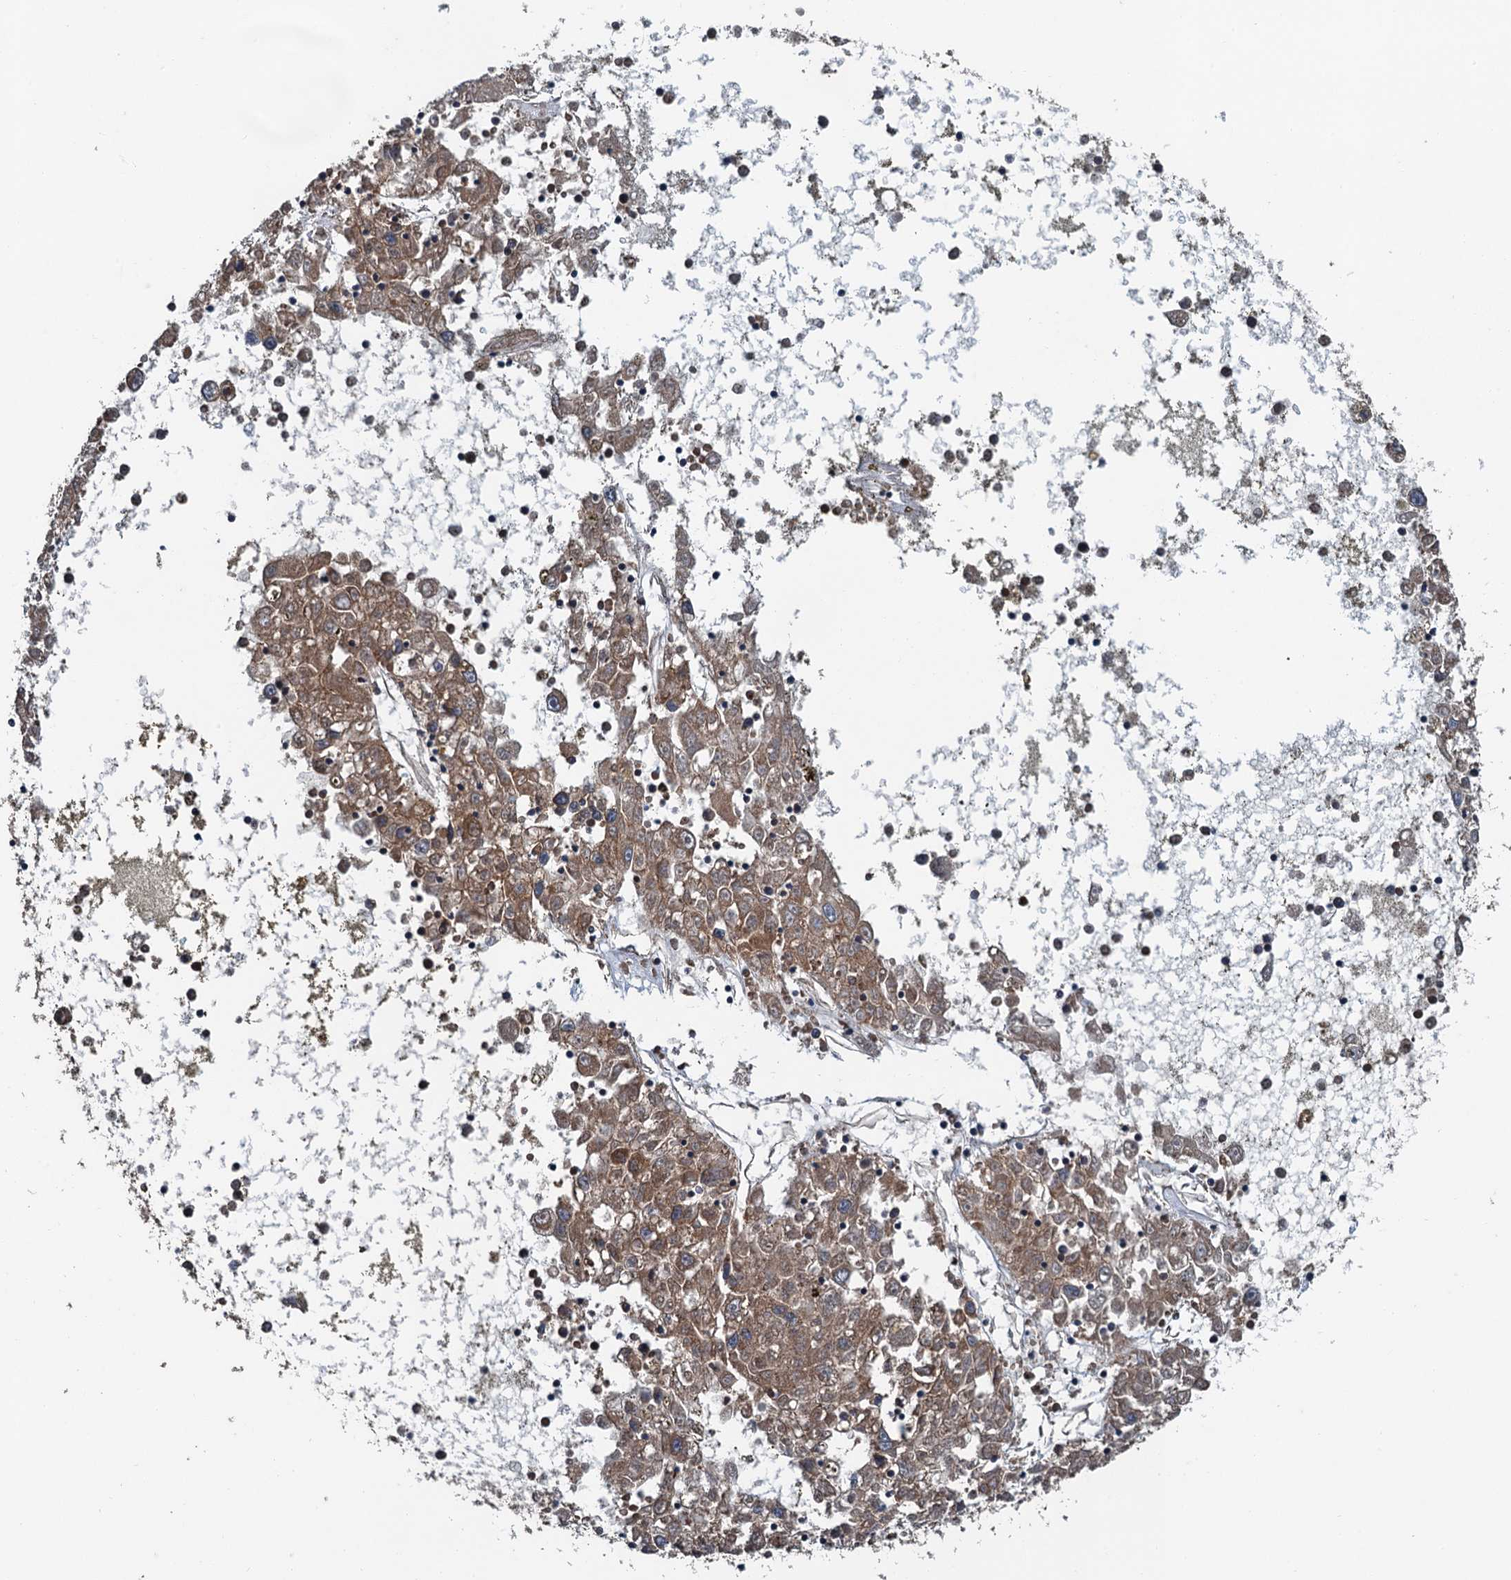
{"staining": {"intensity": "moderate", "quantity": ">75%", "location": "cytoplasmic/membranous"}, "tissue": "liver cancer", "cell_type": "Tumor cells", "image_type": "cancer", "snomed": [{"axis": "morphology", "description": "Carcinoma, Hepatocellular, NOS"}, {"axis": "topography", "description": "Liver"}], "caption": "Hepatocellular carcinoma (liver) stained with a protein marker exhibits moderate staining in tumor cells.", "gene": "COG3", "patient": {"sex": "male", "age": 49}}